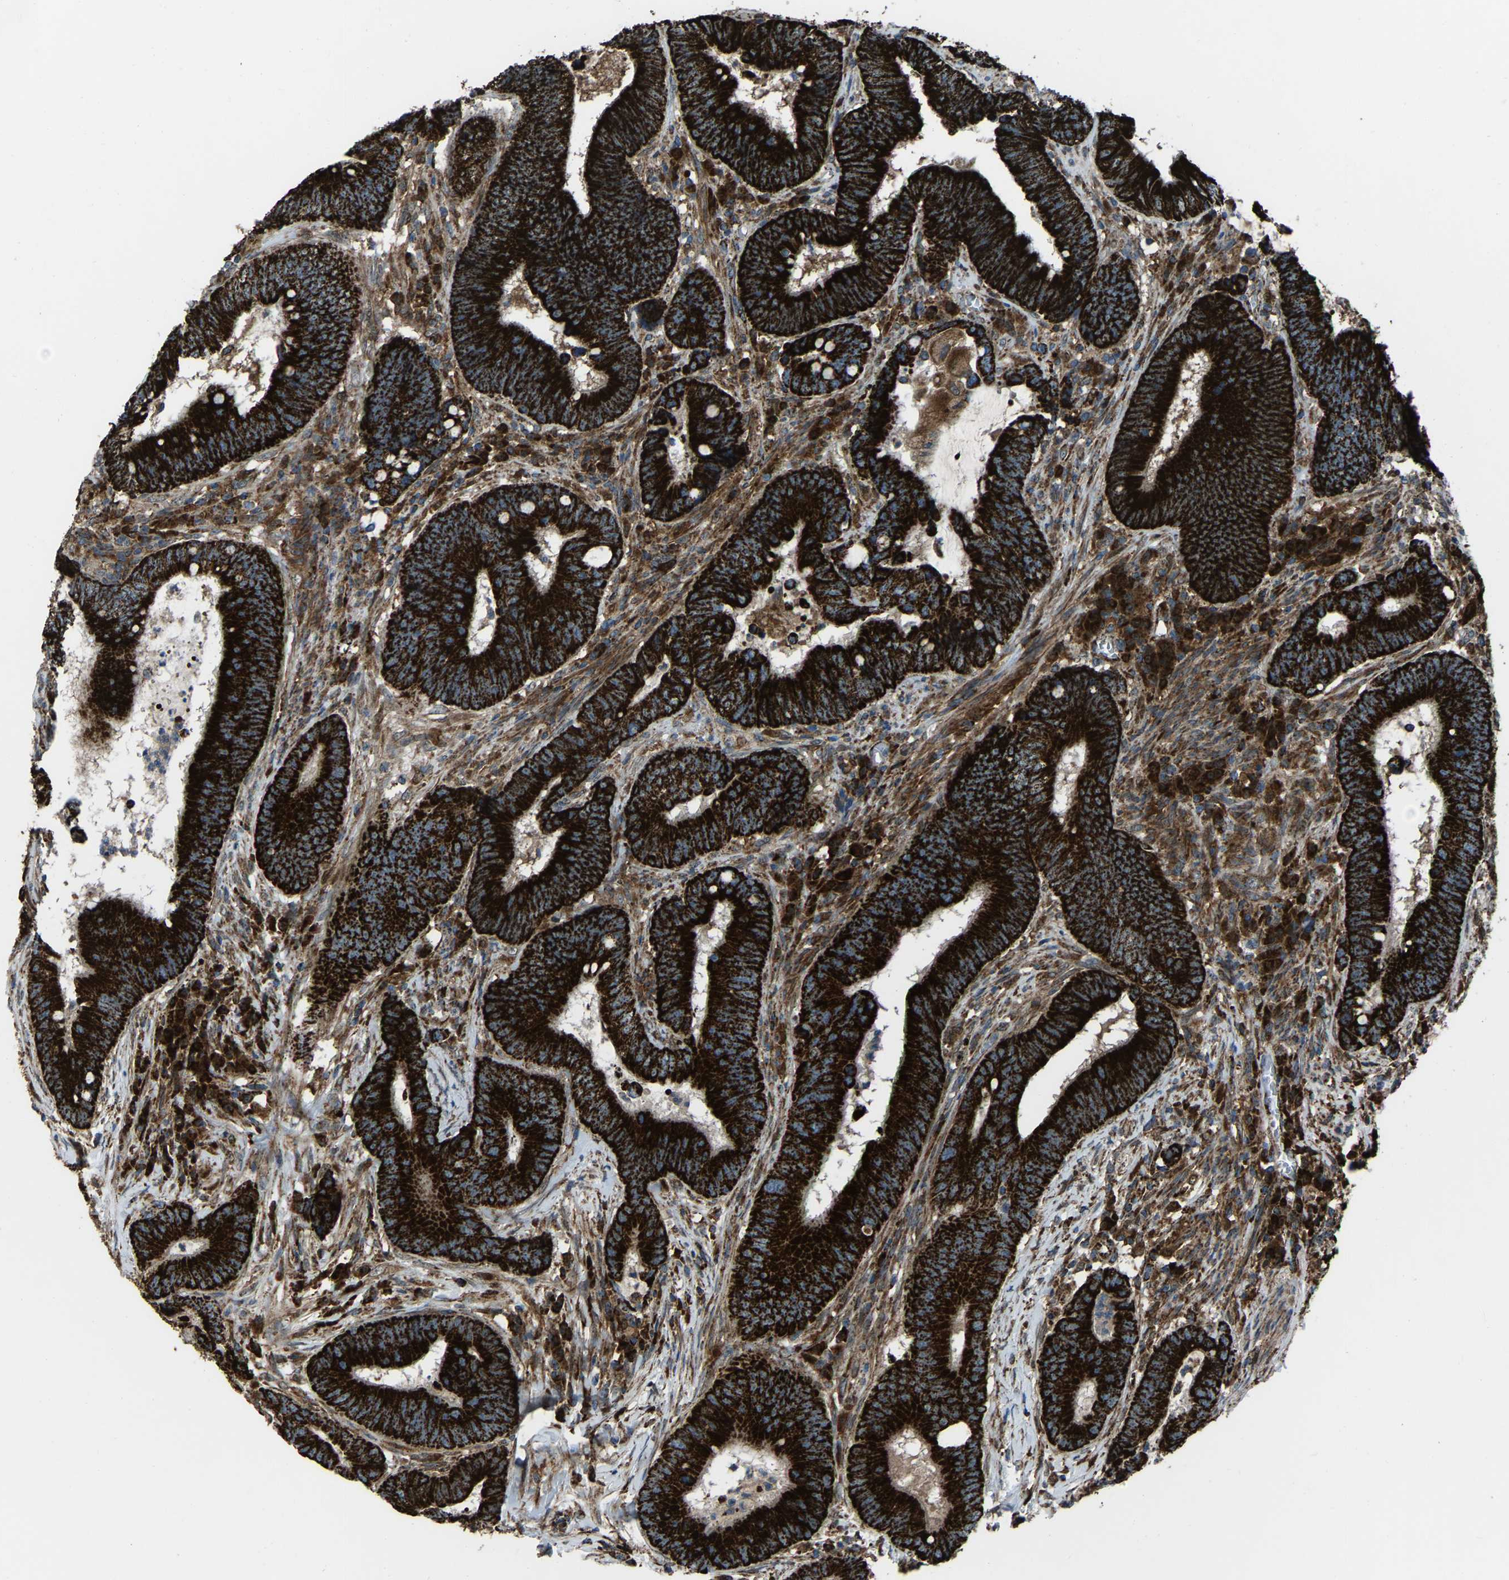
{"staining": {"intensity": "strong", "quantity": ">75%", "location": "cytoplasmic/membranous"}, "tissue": "colorectal cancer", "cell_type": "Tumor cells", "image_type": "cancer", "snomed": [{"axis": "morphology", "description": "Adenocarcinoma, NOS"}, {"axis": "topography", "description": "Rectum"}, {"axis": "topography", "description": "Anal"}], "caption": "Immunohistochemistry (IHC) of human adenocarcinoma (colorectal) shows high levels of strong cytoplasmic/membranous expression in about >75% of tumor cells. (DAB IHC with brightfield microscopy, high magnification).", "gene": "AKR1A1", "patient": {"sex": "female", "age": 89}}